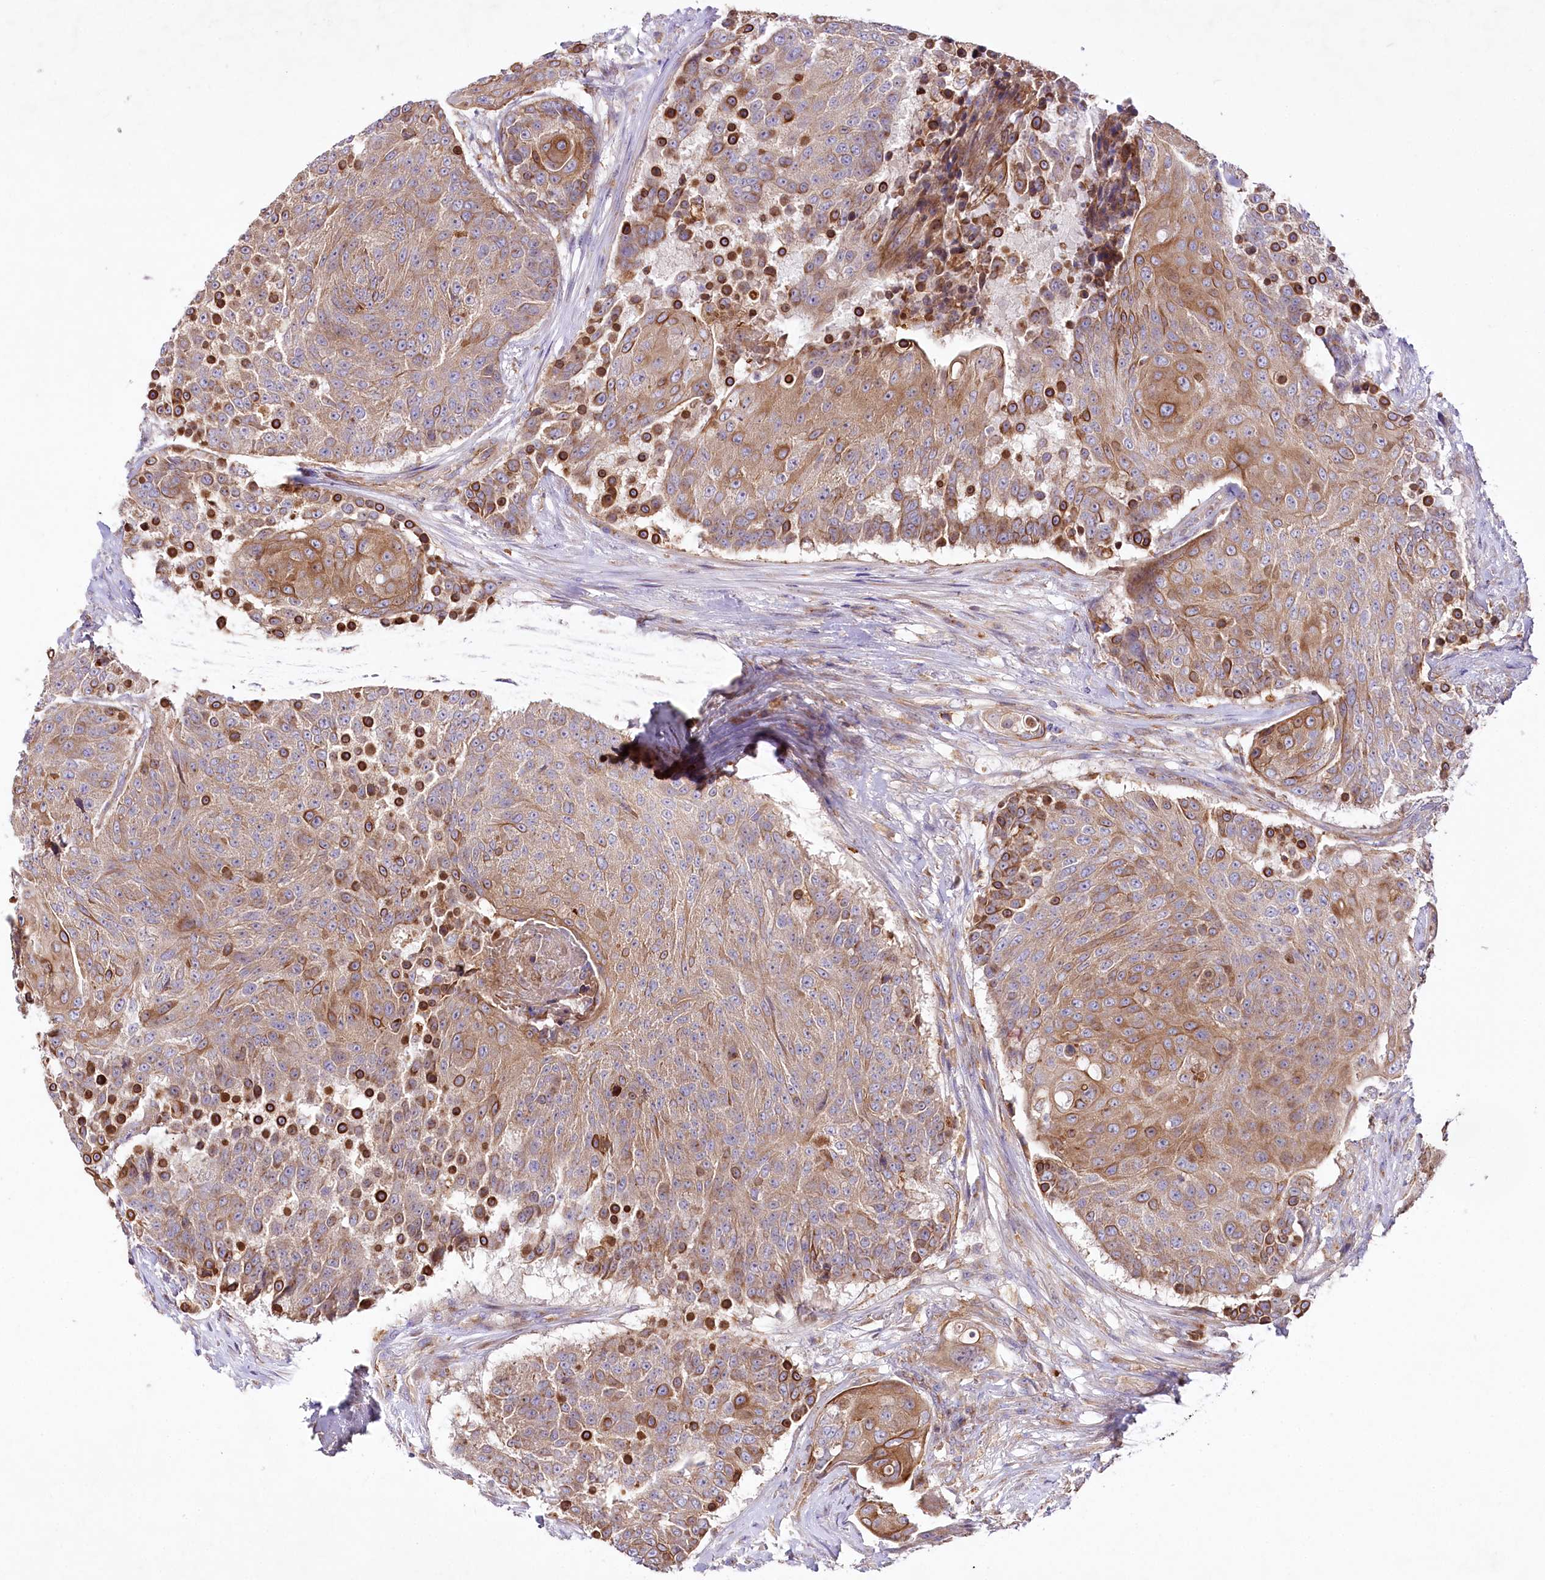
{"staining": {"intensity": "moderate", "quantity": ">75%", "location": "cytoplasmic/membranous"}, "tissue": "urothelial cancer", "cell_type": "Tumor cells", "image_type": "cancer", "snomed": [{"axis": "morphology", "description": "Urothelial carcinoma, High grade"}, {"axis": "topography", "description": "Urinary bladder"}], "caption": "Moderate cytoplasmic/membranous protein staining is seen in approximately >75% of tumor cells in urothelial carcinoma (high-grade). Using DAB (3,3'-diaminobenzidine) (brown) and hematoxylin (blue) stains, captured at high magnification using brightfield microscopy.", "gene": "STX6", "patient": {"sex": "female", "age": 63}}